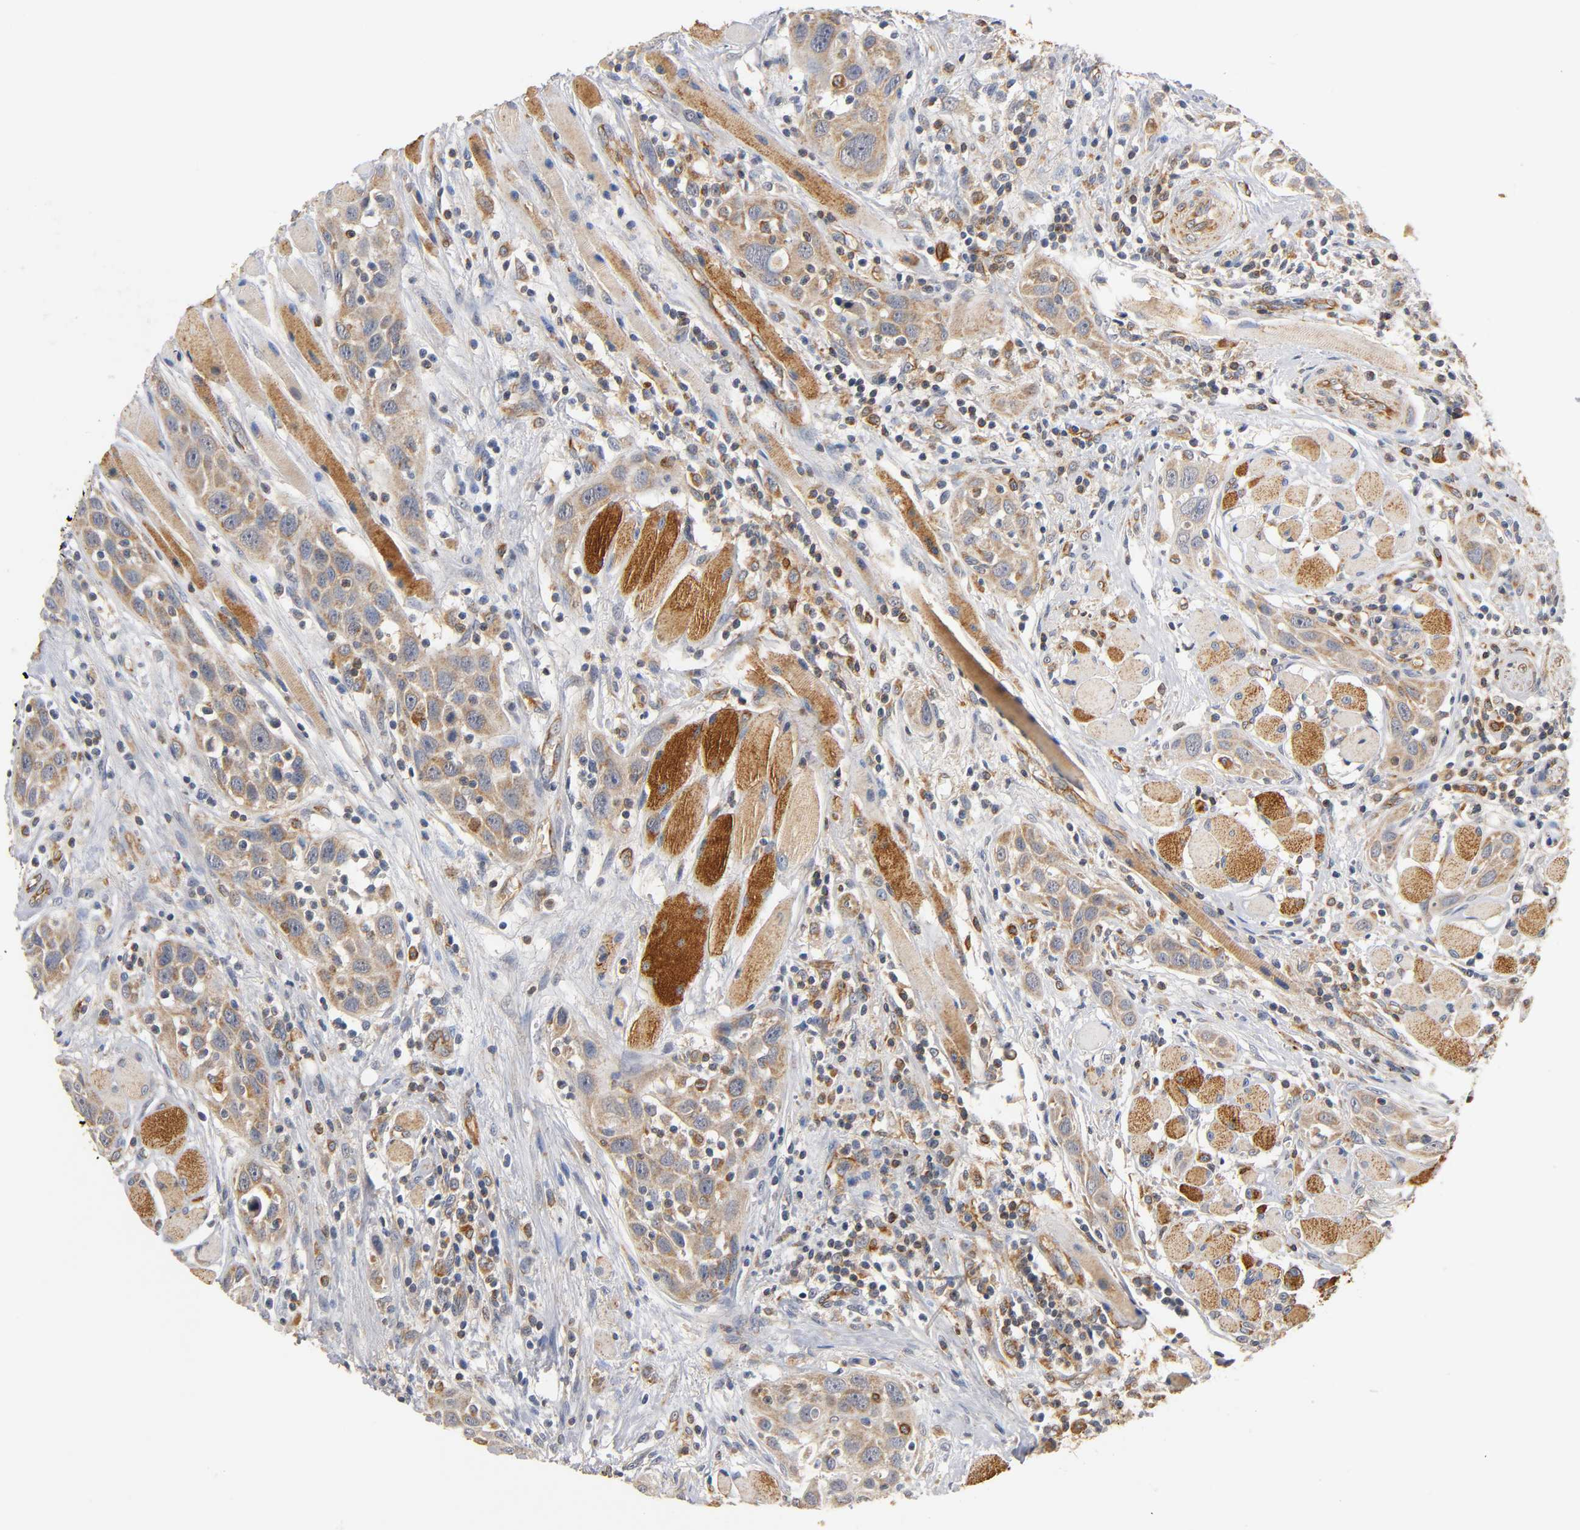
{"staining": {"intensity": "moderate", "quantity": ">75%", "location": "cytoplasmic/membranous"}, "tissue": "head and neck cancer", "cell_type": "Tumor cells", "image_type": "cancer", "snomed": [{"axis": "morphology", "description": "Squamous cell carcinoma, NOS"}, {"axis": "topography", "description": "Oral tissue"}, {"axis": "topography", "description": "Head-Neck"}], "caption": "Head and neck cancer (squamous cell carcinoma) stained for a protein (brown) displays moderate cytoplasmic/membranous positive expression in about >75% of tumor cells.", "gene": "SCAP", "patient": {"sex": "female", "age": 50}}